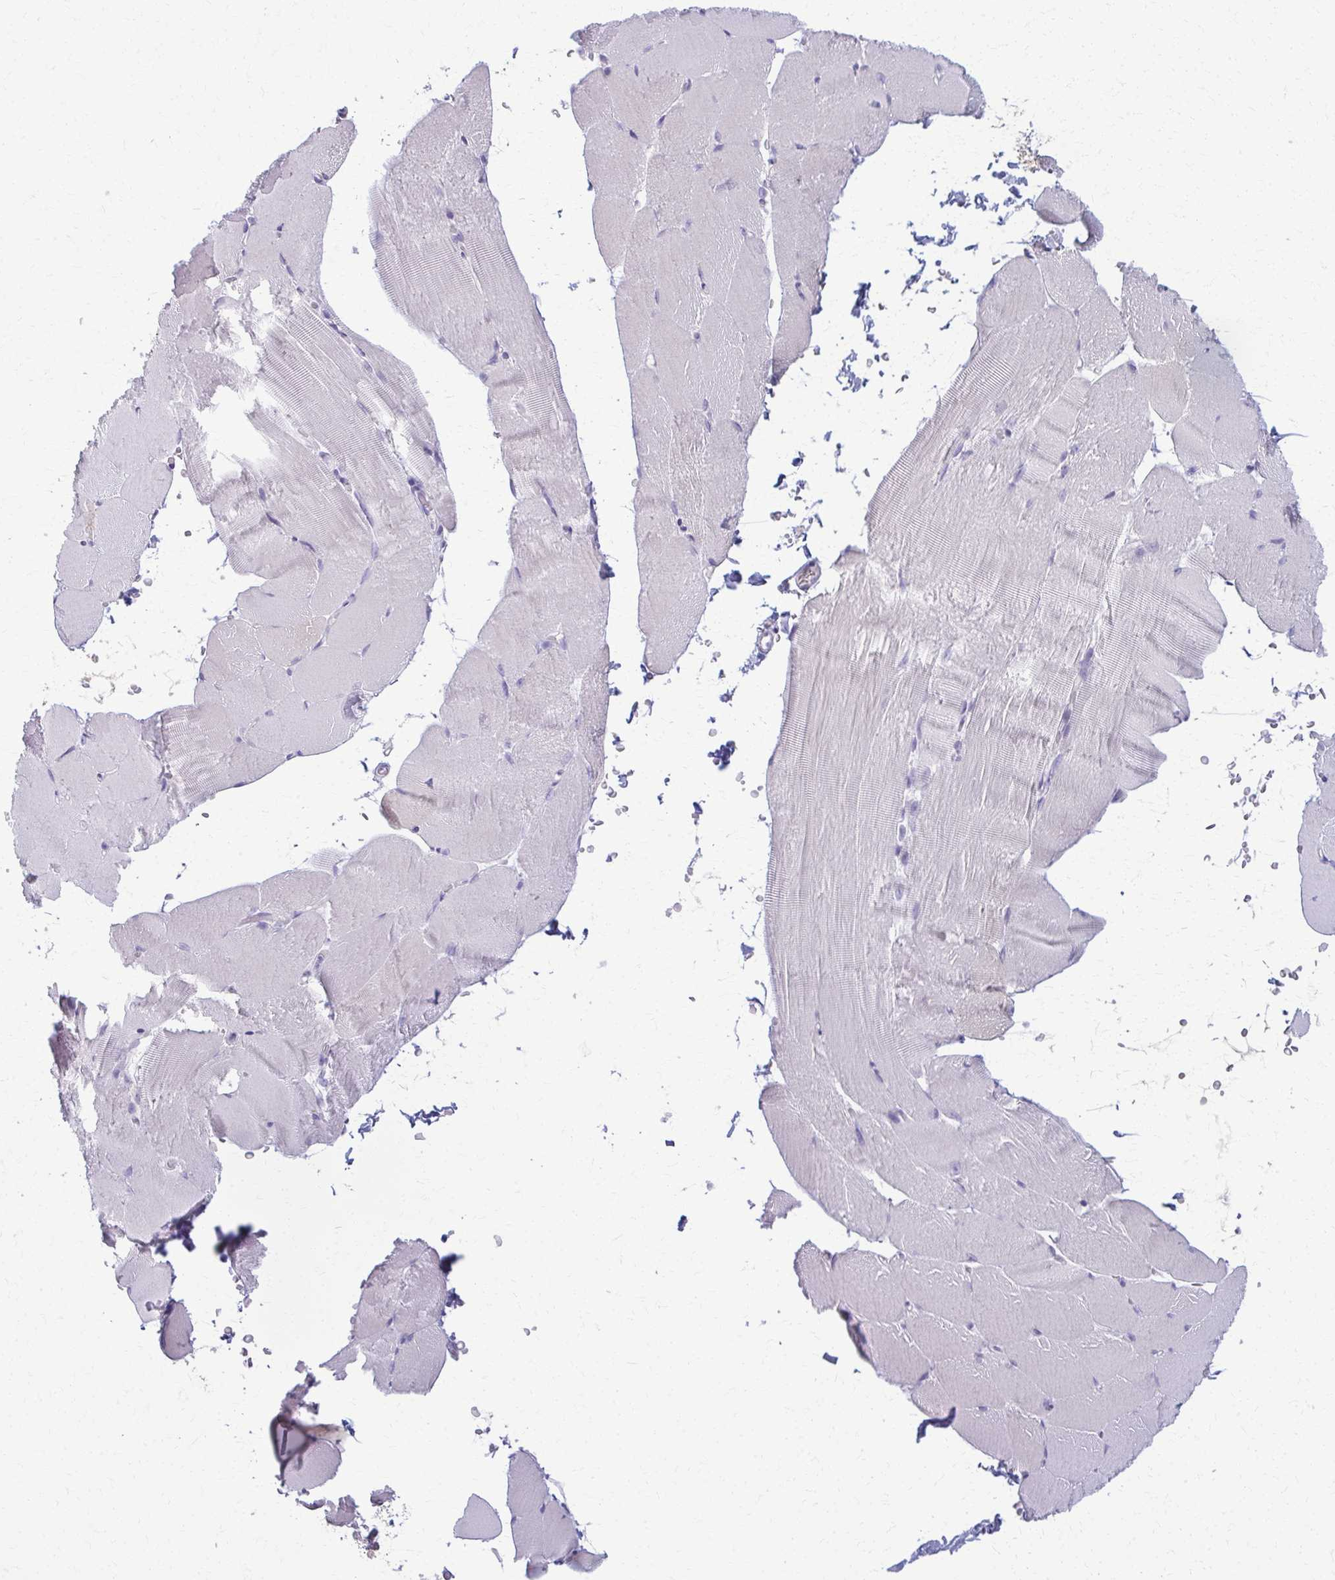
{"staining": {"intensity": "negative", "quantity": "none", "location": "none"}, "tissue": "skeletal muscle", "cell_type": "Myocytes", "image_type": "normal", "snomed": [{"axis": "morphology", "description": "Normal tissue, NOS"}, {"axis": "topography", "description": "Skeletal muscle"}], "caption": "Immunohistochemistry (IHC) image of benign skeletal muscle: skeletal muscle stained with DAB demonstrates no significant protein positivity in myocytes.", "gene": "ENSG00000275249", "patient": {"sex": "female", "age": 37}}